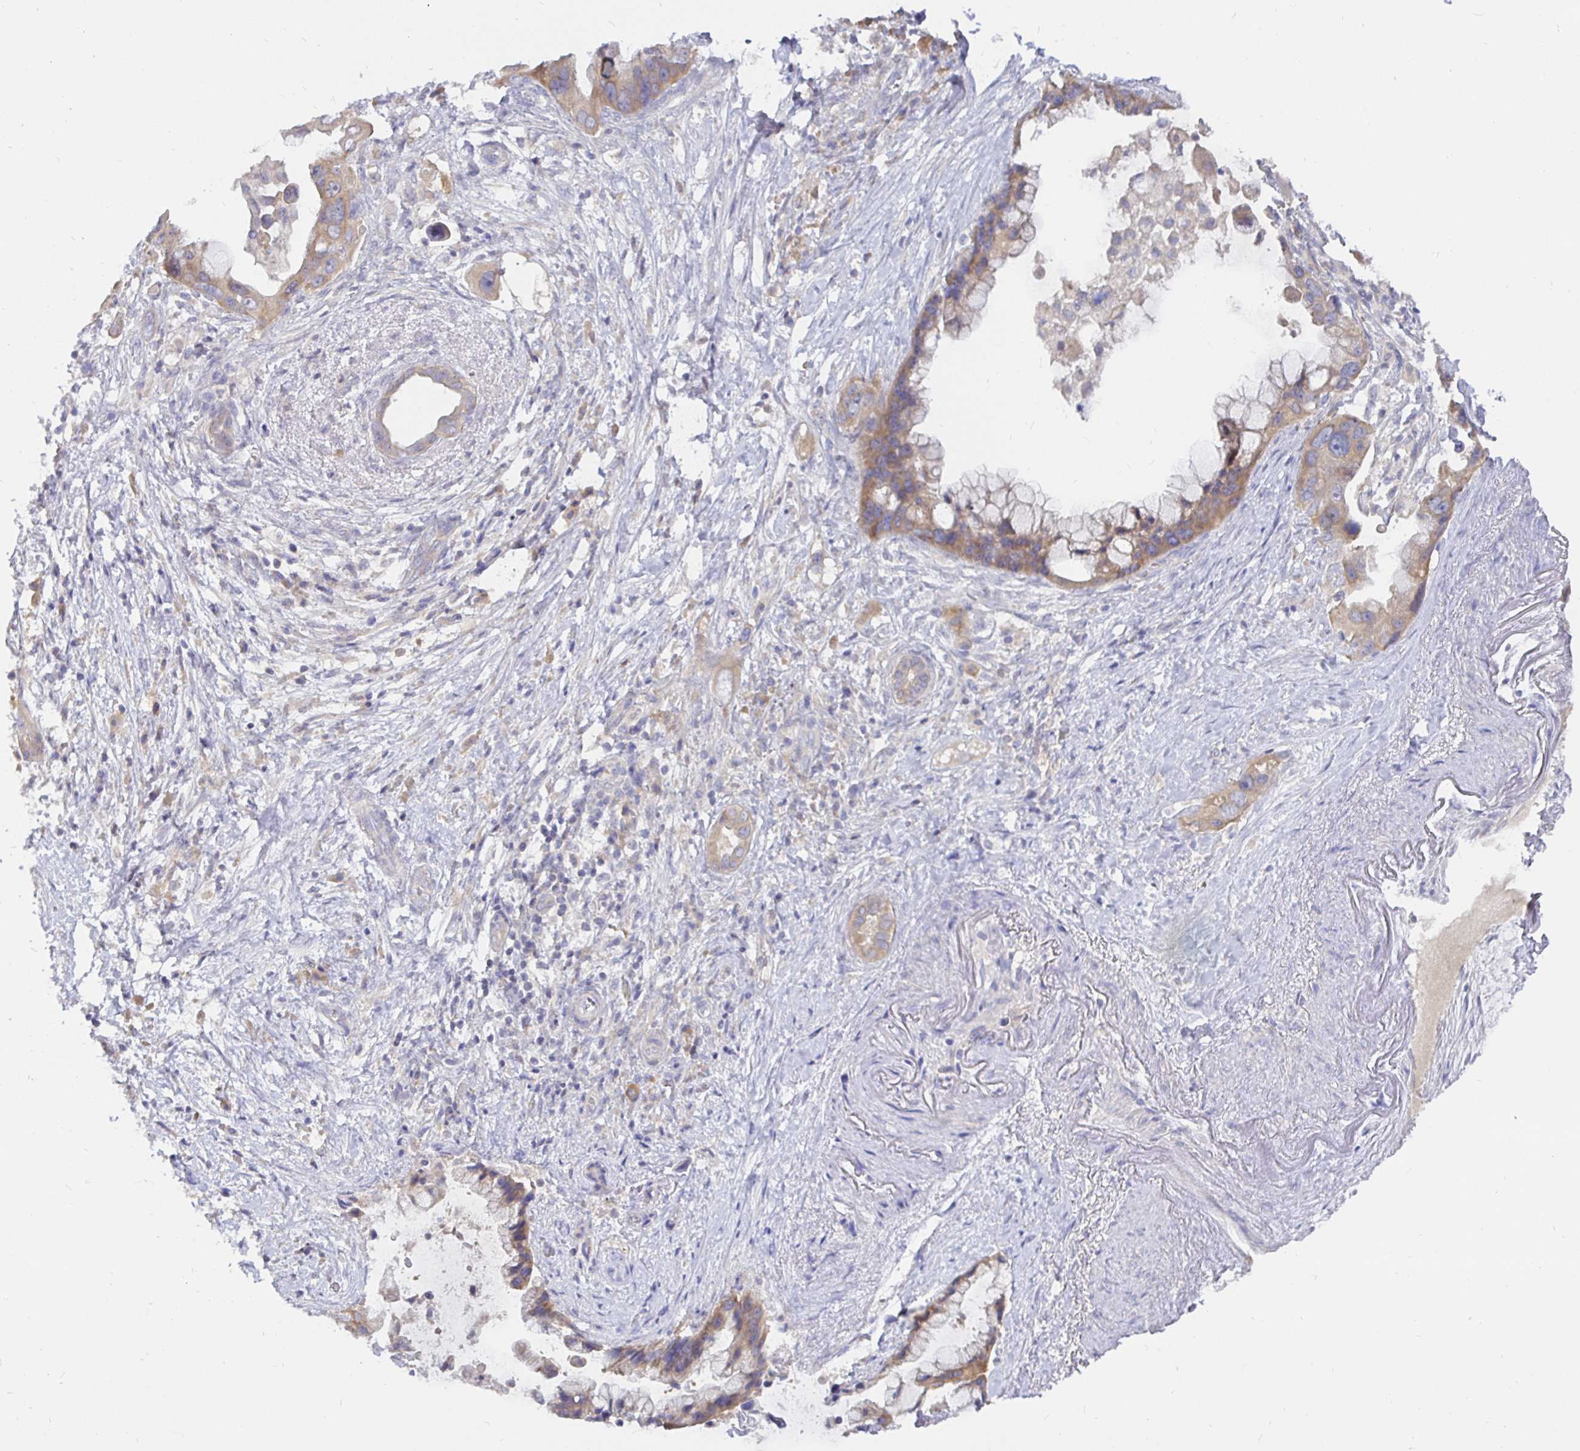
{"staining": {"intensity": "weak", "quantity": ">75%", "location": "cytoplasmic/membranous"}, "tissue": "pancreatic cancer", "cell_type": "Tumor cells", "image_type": "cancer", "snomed": [{"axis": "morphology", "description": "Adenocarcinoma, NOS"}, {"axis": "topography", "description": "Pancreas"}], "caption": "Immunohistochemistry (IHC) image of neoplastic tissue: human pancreatic cancer stained using immunohistochemistry (IHC) shows low levels of weak protein expression localized specifically in the cytoplasmic/membranous of tumor cells, appearing as a cytoplasmic/membranous brown color.", "gene": "KIF21A", "patient": {"sex": "female", "age": 83}}